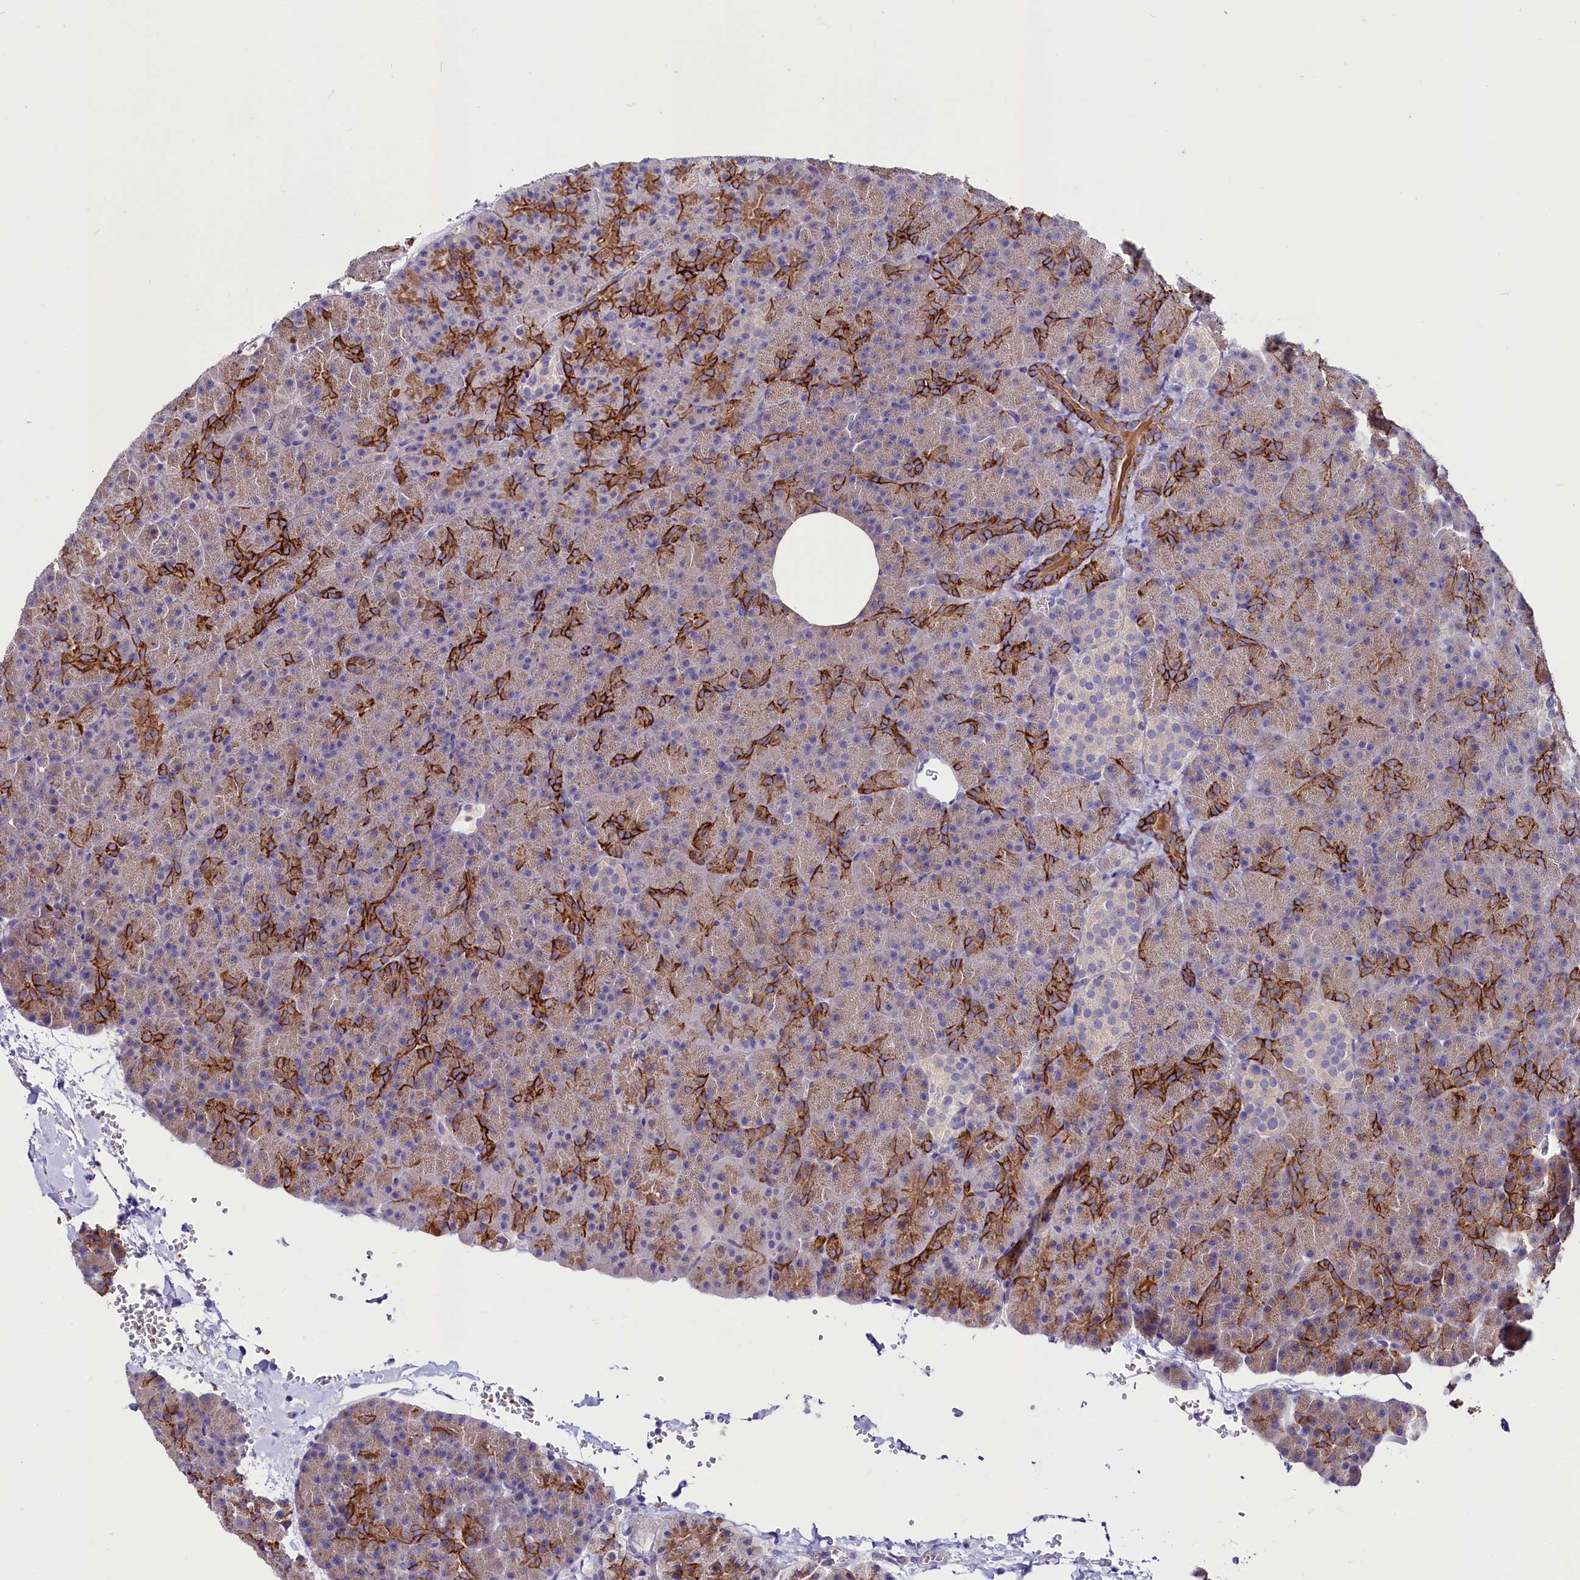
{"staining": {"intensity": "strong", "quantity": "25%-75%", "location": "cytoplasmic/membranous"}, "tissue": "pancreas", "cell_type": "Exocrine glandular cells", "image_type": "normal", "snomed": [{"axis": "morphology", "description": "Normal tissue, NOS"}, {"axis": "morphology", "description": "Carcinoid, malignant, NOS"}, {"axis": "topography", "description": "Pancreas"}], "caption": "This is a histology image of immunohistochemistry (IHC) staining of unremarkable pancreas, which shows strong positivity in the cytoplasmic/membranous of exocrine glandular cells.", "gene": "ABHD5", "patient": {"sex": "female", "age": 35}}